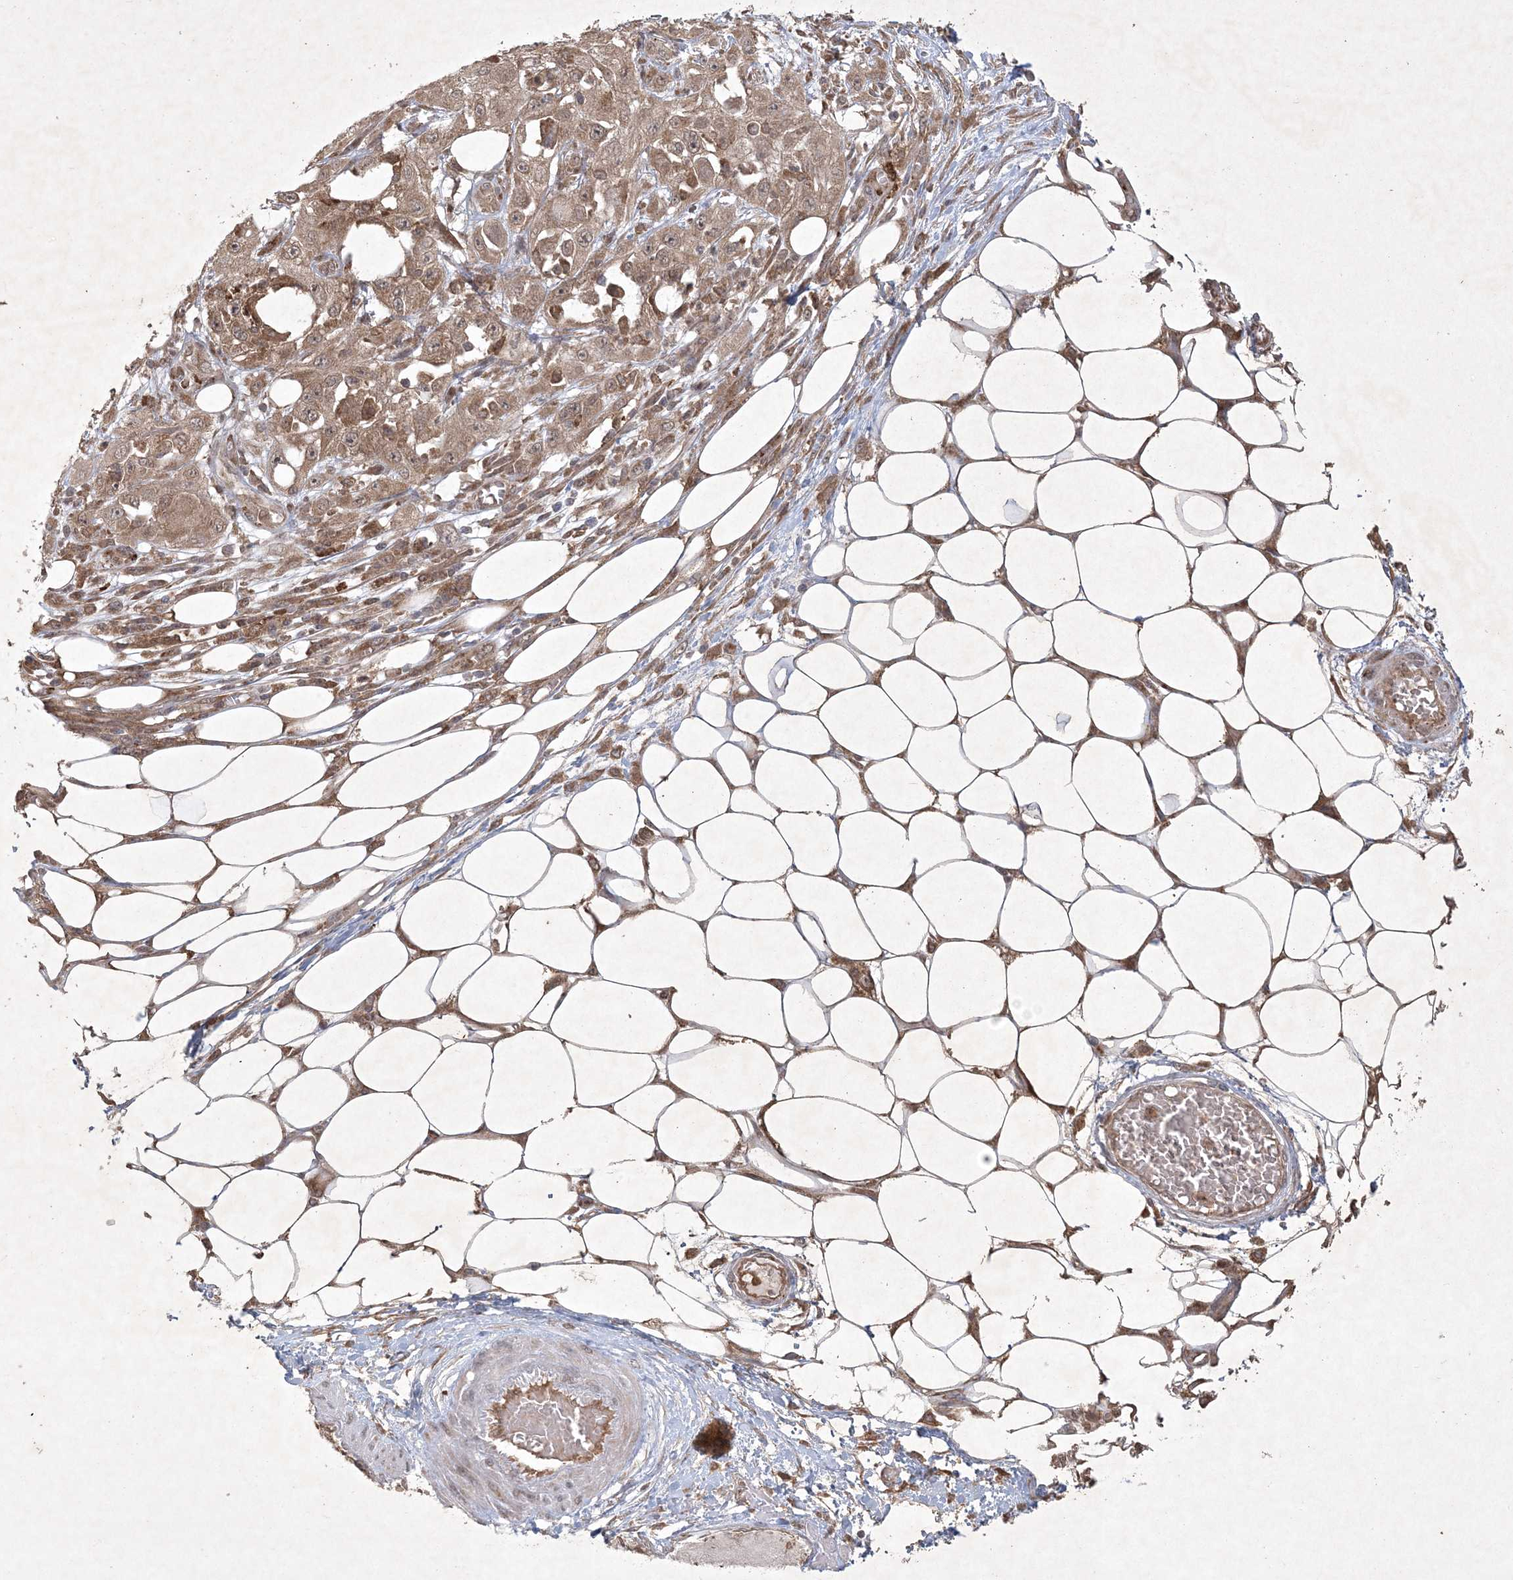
{"staining": {"intensity": "moderate", "quantity": ">75%", "location": "cytoplasmic/membranous,nuclear"}, "tissue": "skin cancer", "cell_type": "Tumor cells", "image_type": "cancer", "snomed": [{"axis": "morphology", "description": "Squamous cell carcinoma, NOS"}, {"axis": "morphology", "description": "Squamous cell carcinoma, metastatic, NOS"}, {"axis": "topography", "description": "Skin"}, {"axis": "topography", "description": "Lymph node"}], "caption": "Immunohistochemistry (IHC) image of neoplastic tissue: skin metastatic squamous cell carcinoma stained using immunohistochemistry displays medium levels of moderate protein expression localized specifically in the cytoplasmic/membranous and nuclear of tumor cells, appearing as a cytoplasmic/membranous and nuclear brown color.", "gene": "NRBP2", "patient": {"sex": "male", "age": 75}}